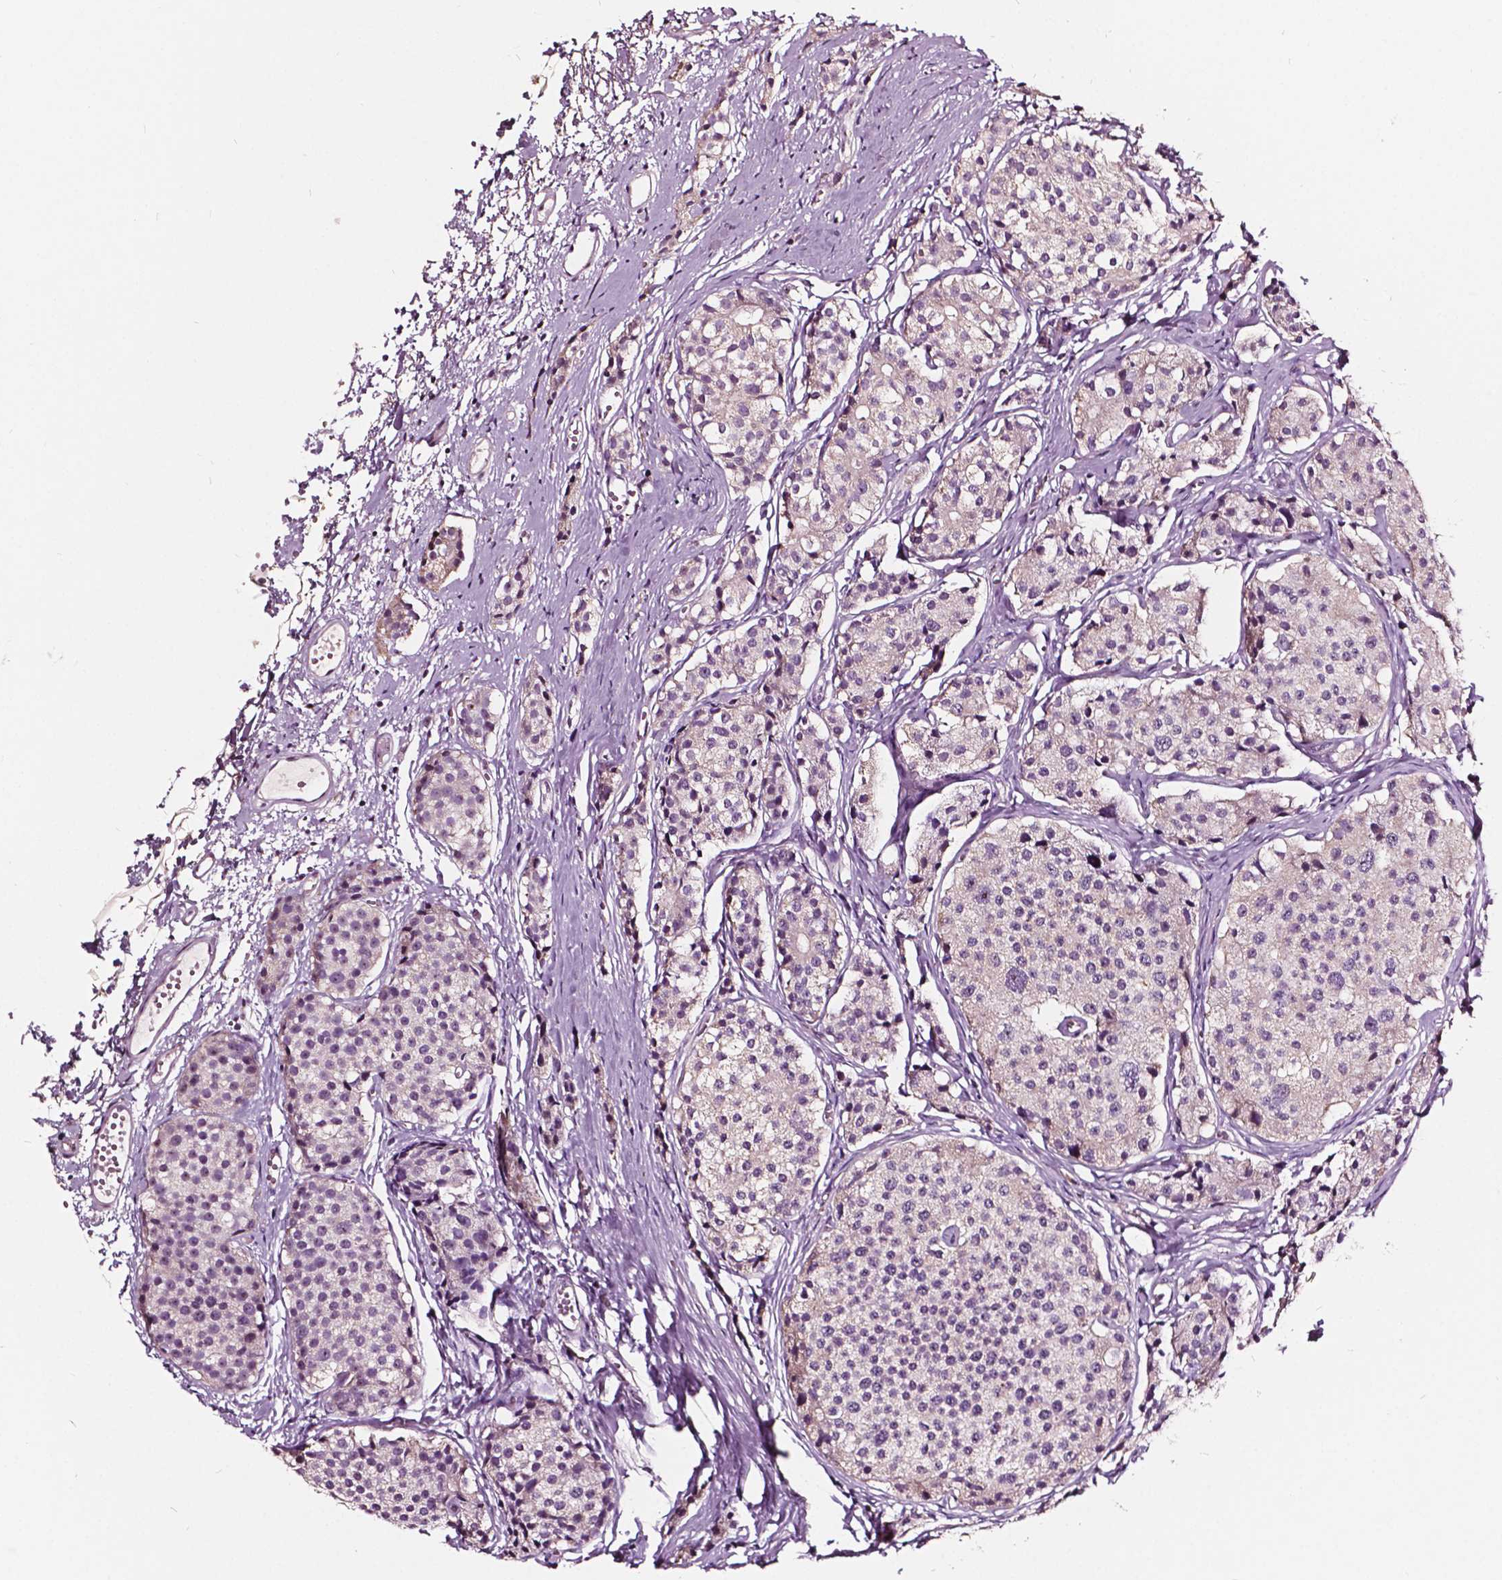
{"staining": {"intensity": "negative", "quantity": "none", "location": "none"}, "tissue": "carcinoid", "cell_type": "Tumor cells", "image_type": "cancer", "snomed": [{"axis": "morphology", "description": "Carcinoid, malignant, NOS"}, {"axis": "topography", "description": "Small intestine"}], "caption": "The micrograph exhibits no staining of tumor cells in carcinoid.", "gene": "ODF3L2", "patient": {"sex": "female", "age": 65}}